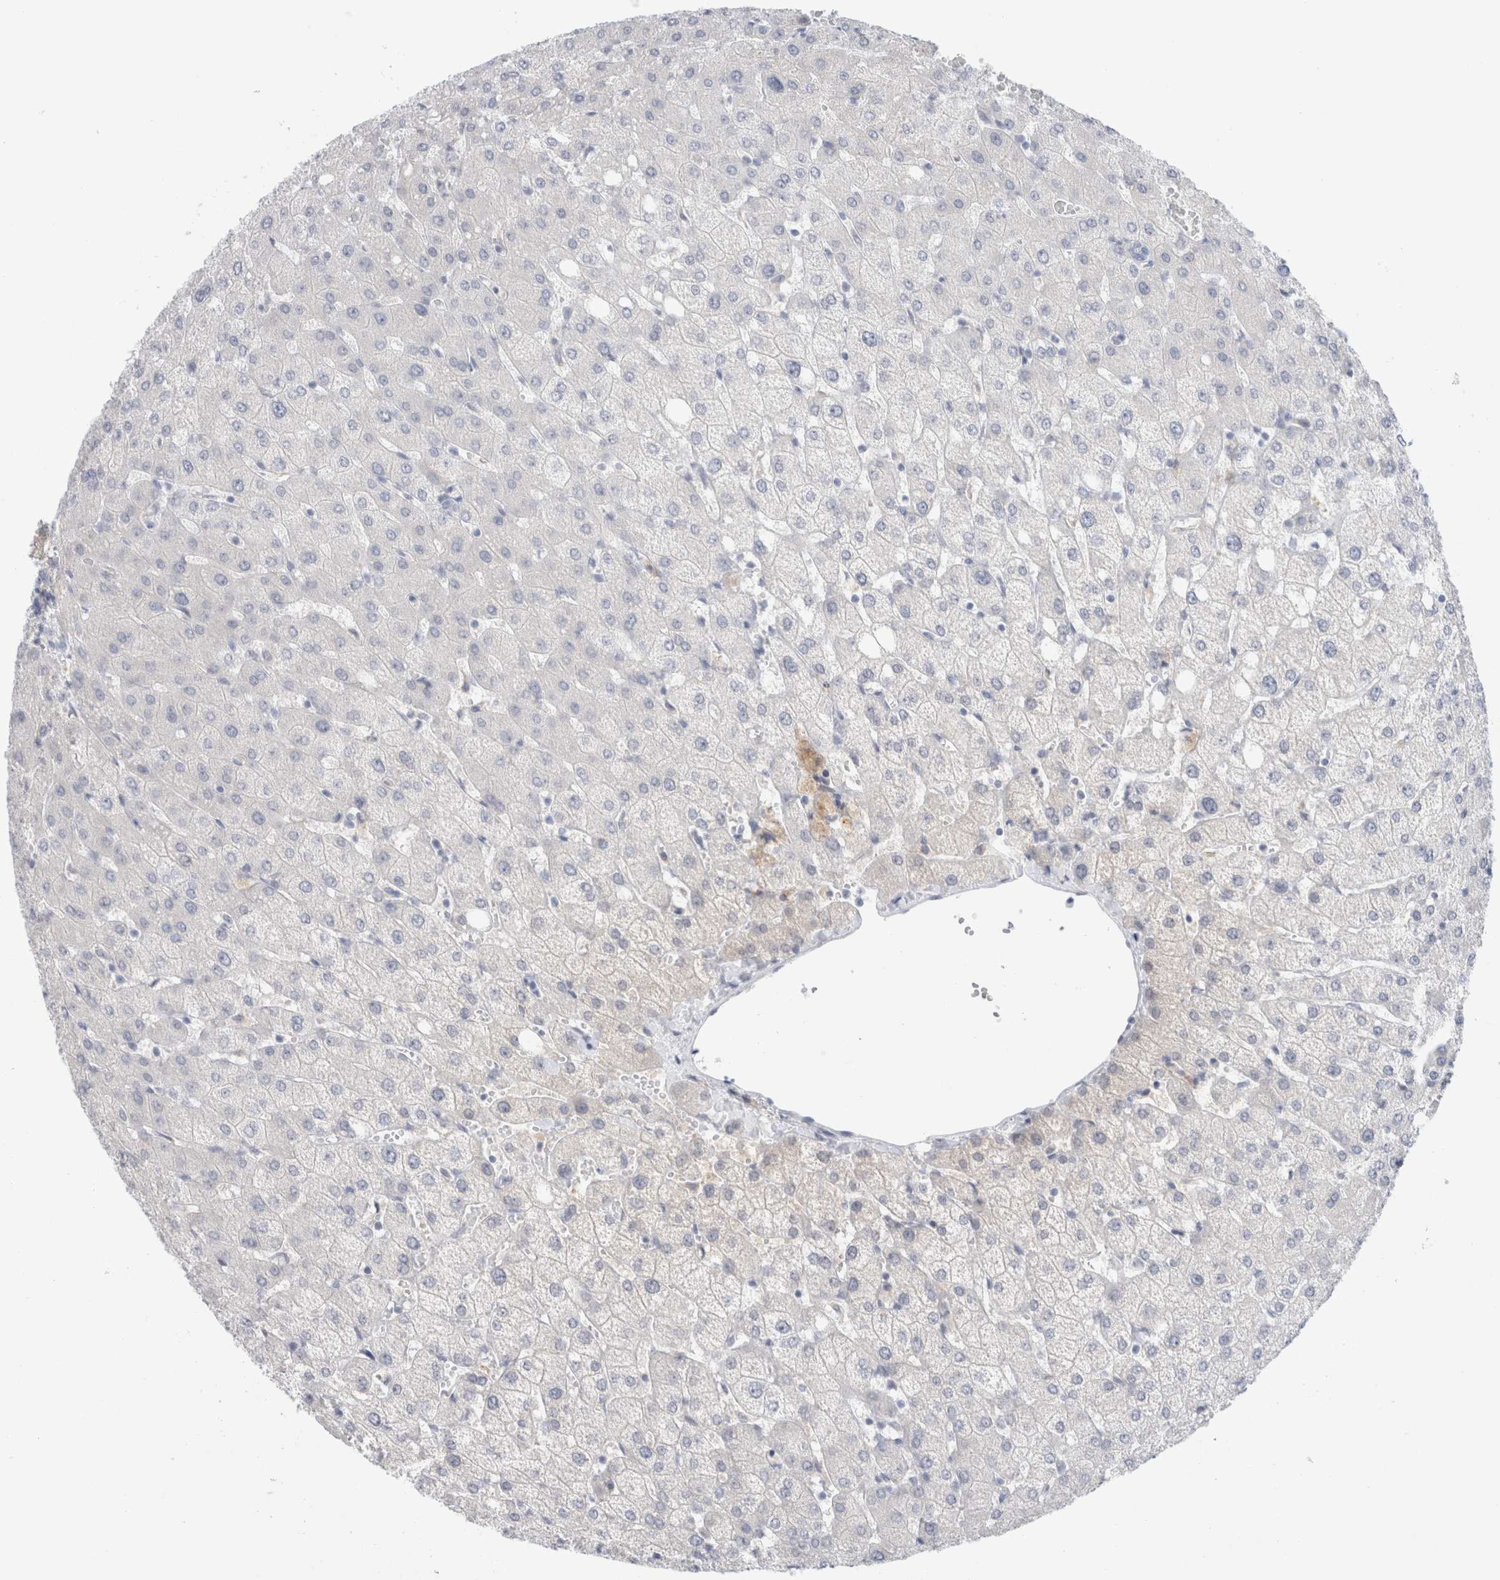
{"staining": {"intensity": "negative", "quantity": "none", "location": "none"}, "tissue": "liver", "cell_type": "Cholangiocytes", "image_type": "normal", "snomed": [{"axis": "morphology", "description": "Normal tissue, NOS"}, {"axis": "topography", "description": "Liver"}], "caption": "Liver stained for a protein using immunohistochemistry exhibits no expression cholangiocytes.", "gene": "SLC22A12", "patient": {"sex": "female", "age": 54}}